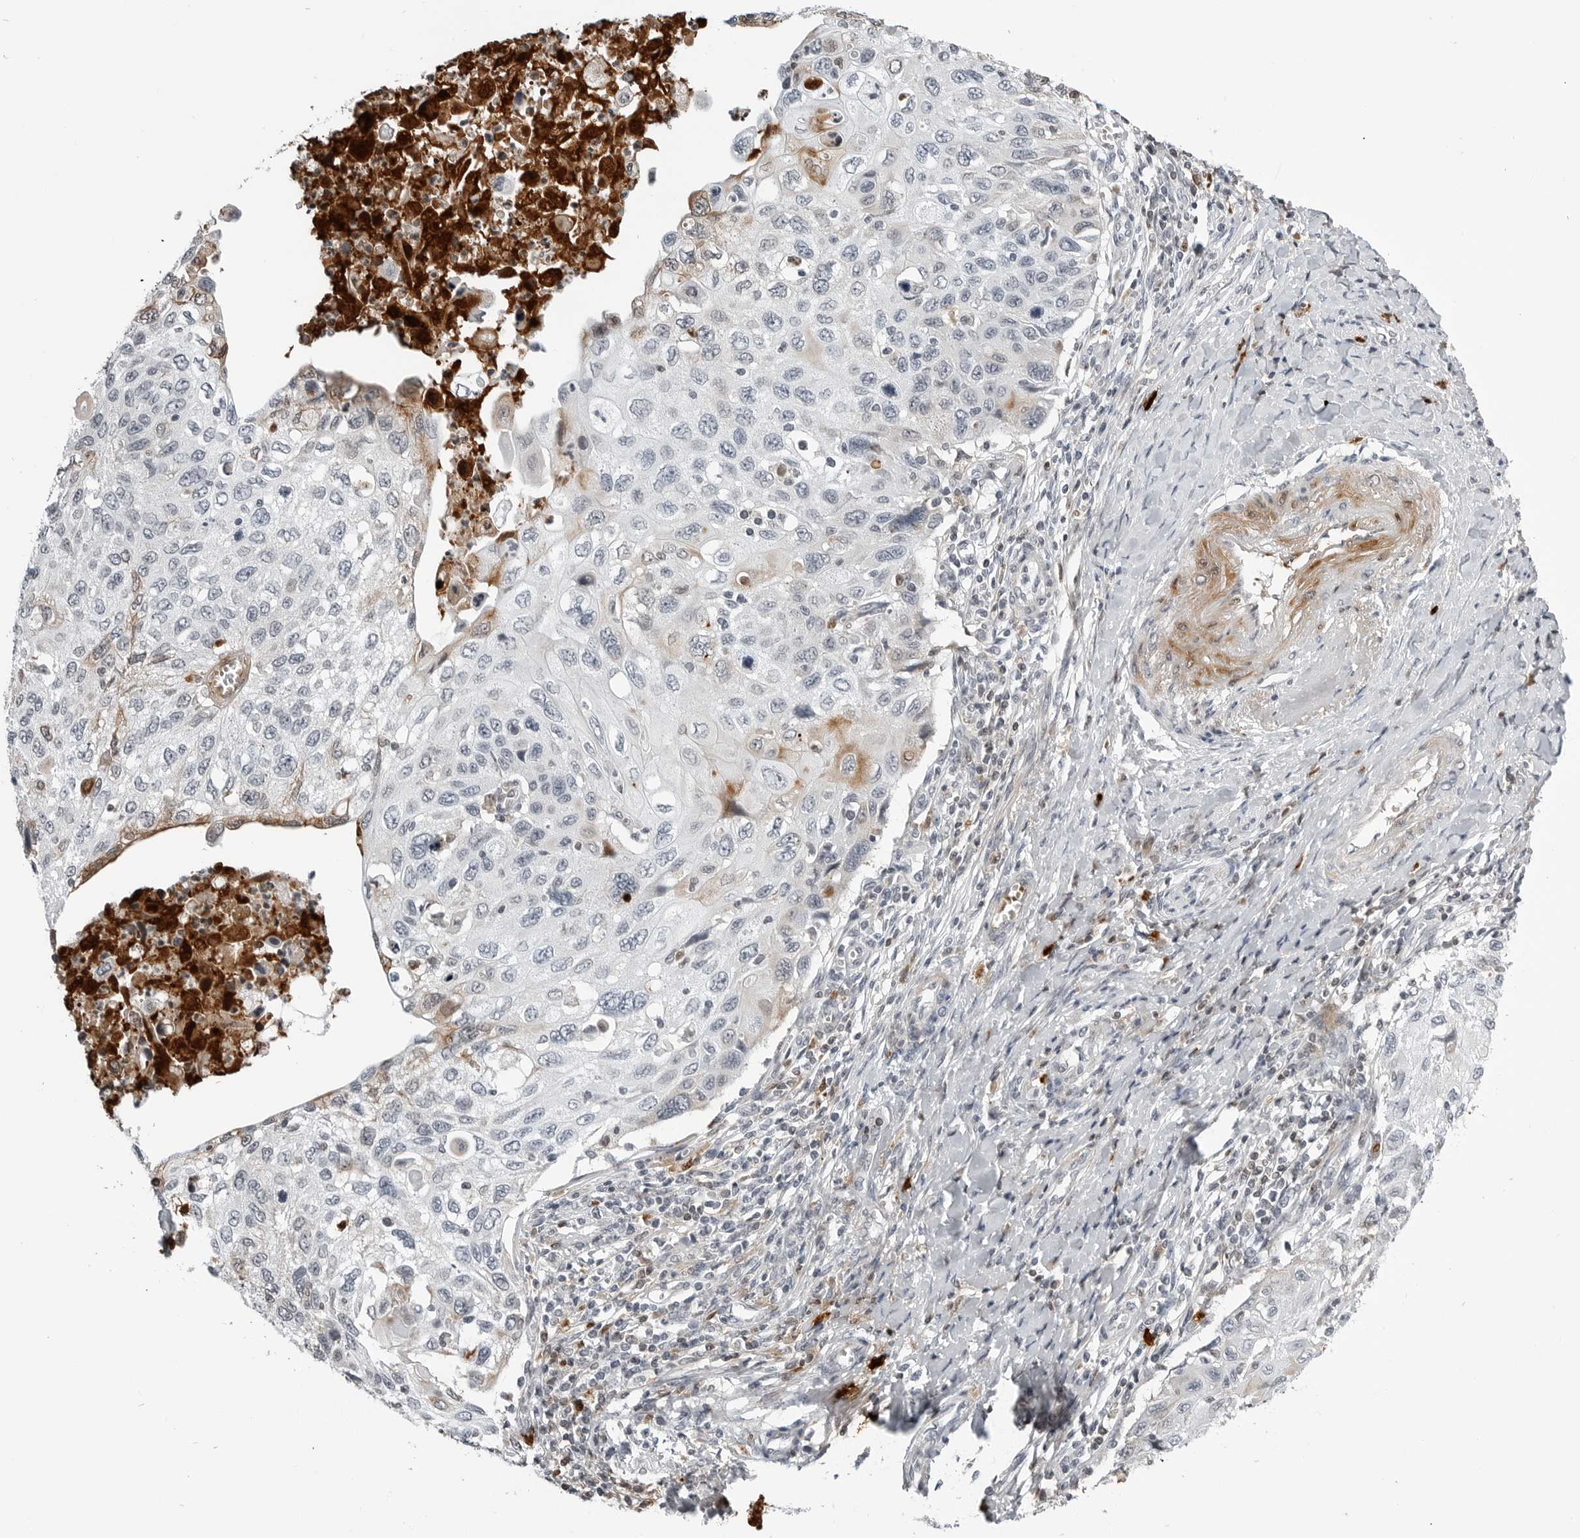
{"staining": {"intensity": "negative", "quantity": "none", "location": "none"}, "tissue": "cervical cancer", "cell_type": "Tumor cells", "image_type": "cancer", "snomed": [{"axis": "morphology", "description": "Squamous cell carcinoma, NOS"}, {"axis": "topography", "description": "Cervix"}], "caption": "DAB immunohistochemical staining of squamous cell carcinoma (cervical) demonstrates no significant staining in tumor cells. (DAB (3,3'-diaminobenzidine) immunohistochemistry (IHC), high magnification).", "gene": "CXCR5", "patient": {"sex": "female", "age": 70}}